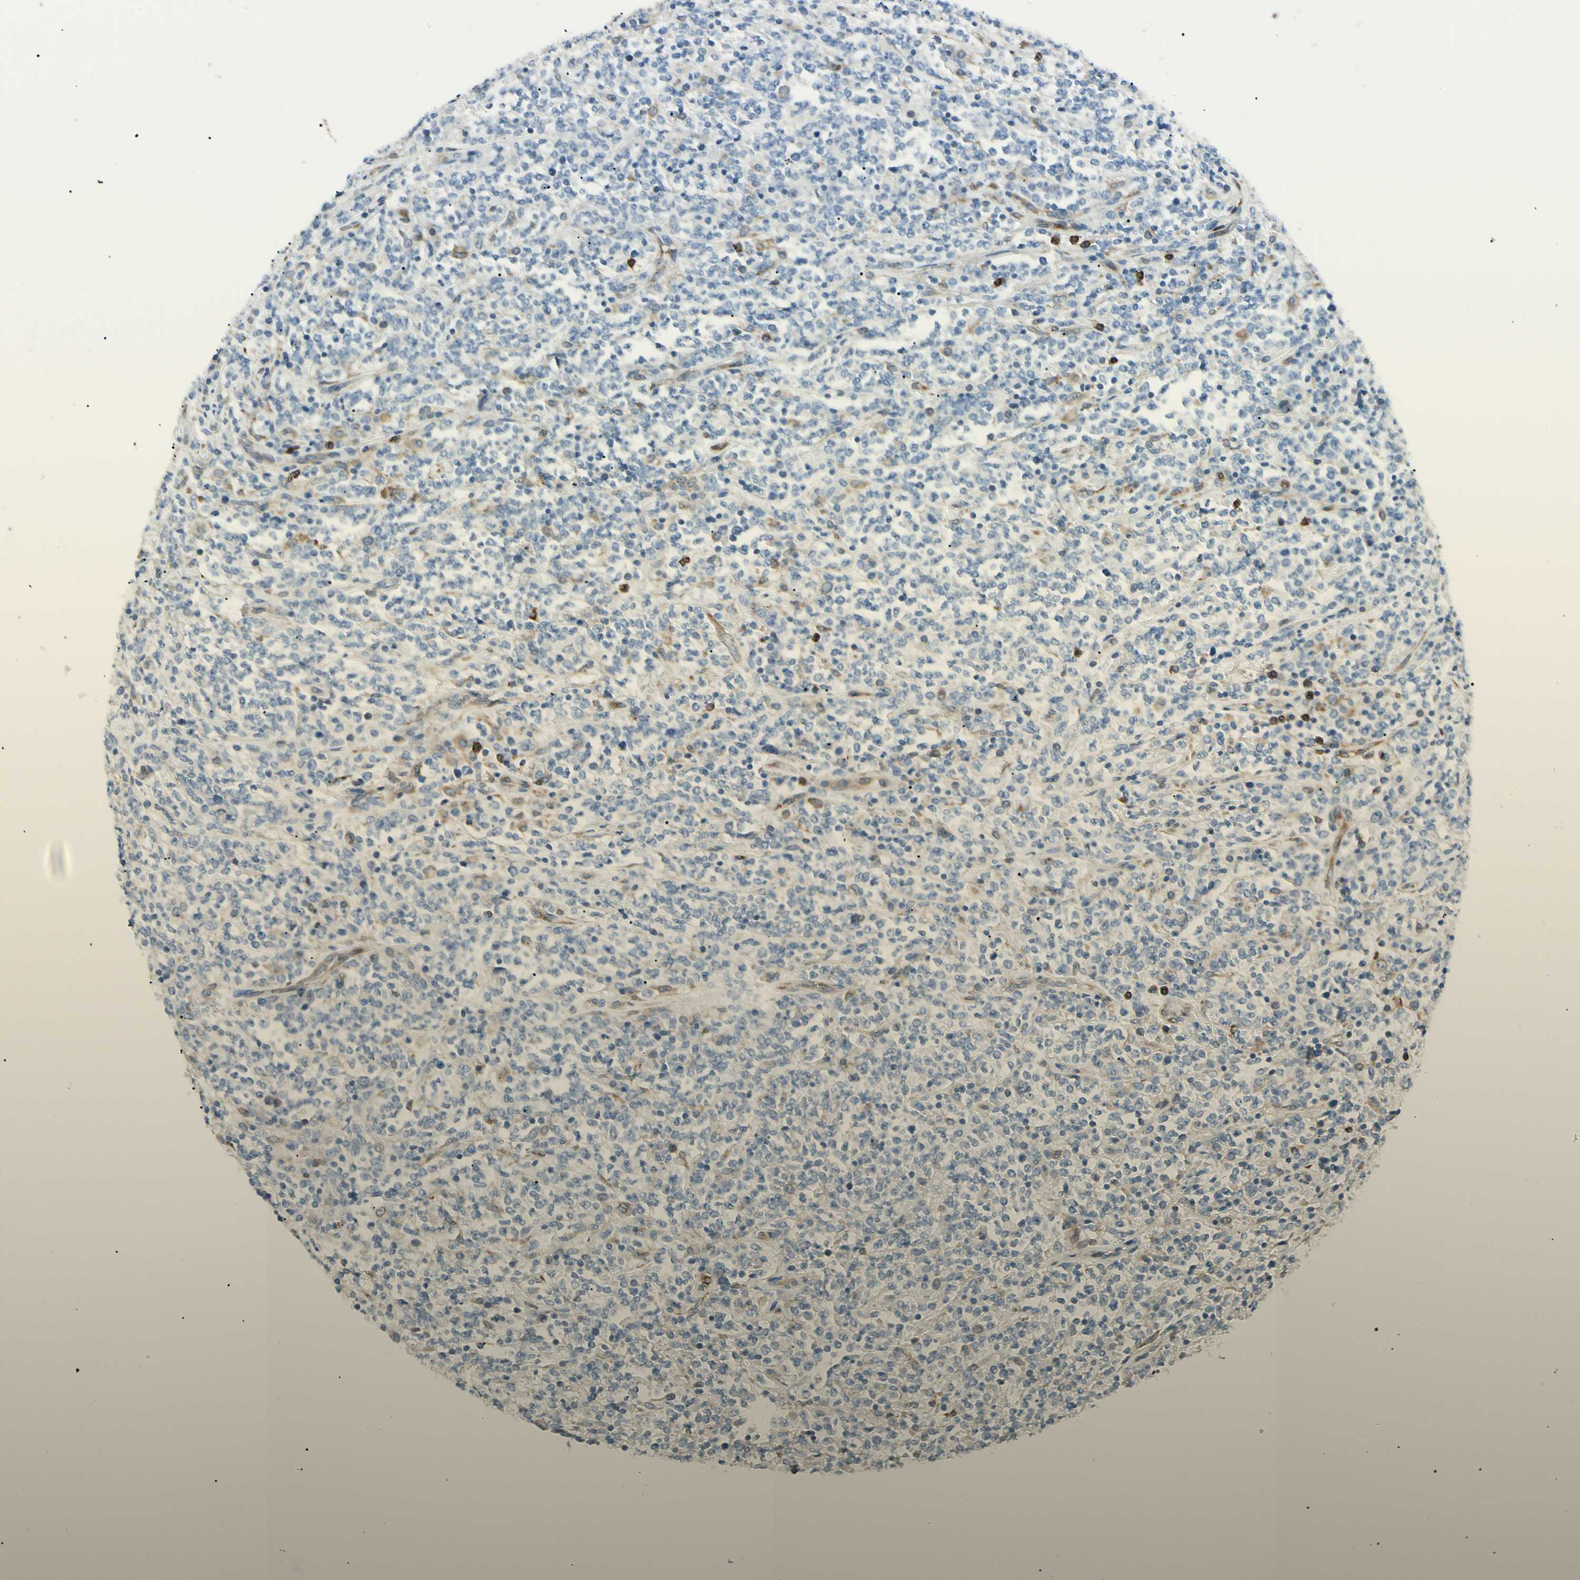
{"staining": {"intensity": "moderate", "quantity": "<25%", "location": "cytoplasmic/membranous"}, "tissue": "lymphoma", "cell_type": "Tumor cells", "image_type": "cancer", "snomed": [{"axis": "morphology", "description": "Malignant lymphoma, non-Hodgkin's type, High grade"}, {"axis": "topography", "description": "Soft tissue"}], "caption": "High-grade malignant lymphoma, non-Hodgkin's type tissue demonstrates moderate cytoplasmic/membranous positivity in approximately <25% of tumor cells The staining was performed using DAB, with brown indicating positive protein expression. Nuclei are stained blue with hematoxylin.", "gene": "LPCAT2", "patient": {"sex": "male", "age": 18}}